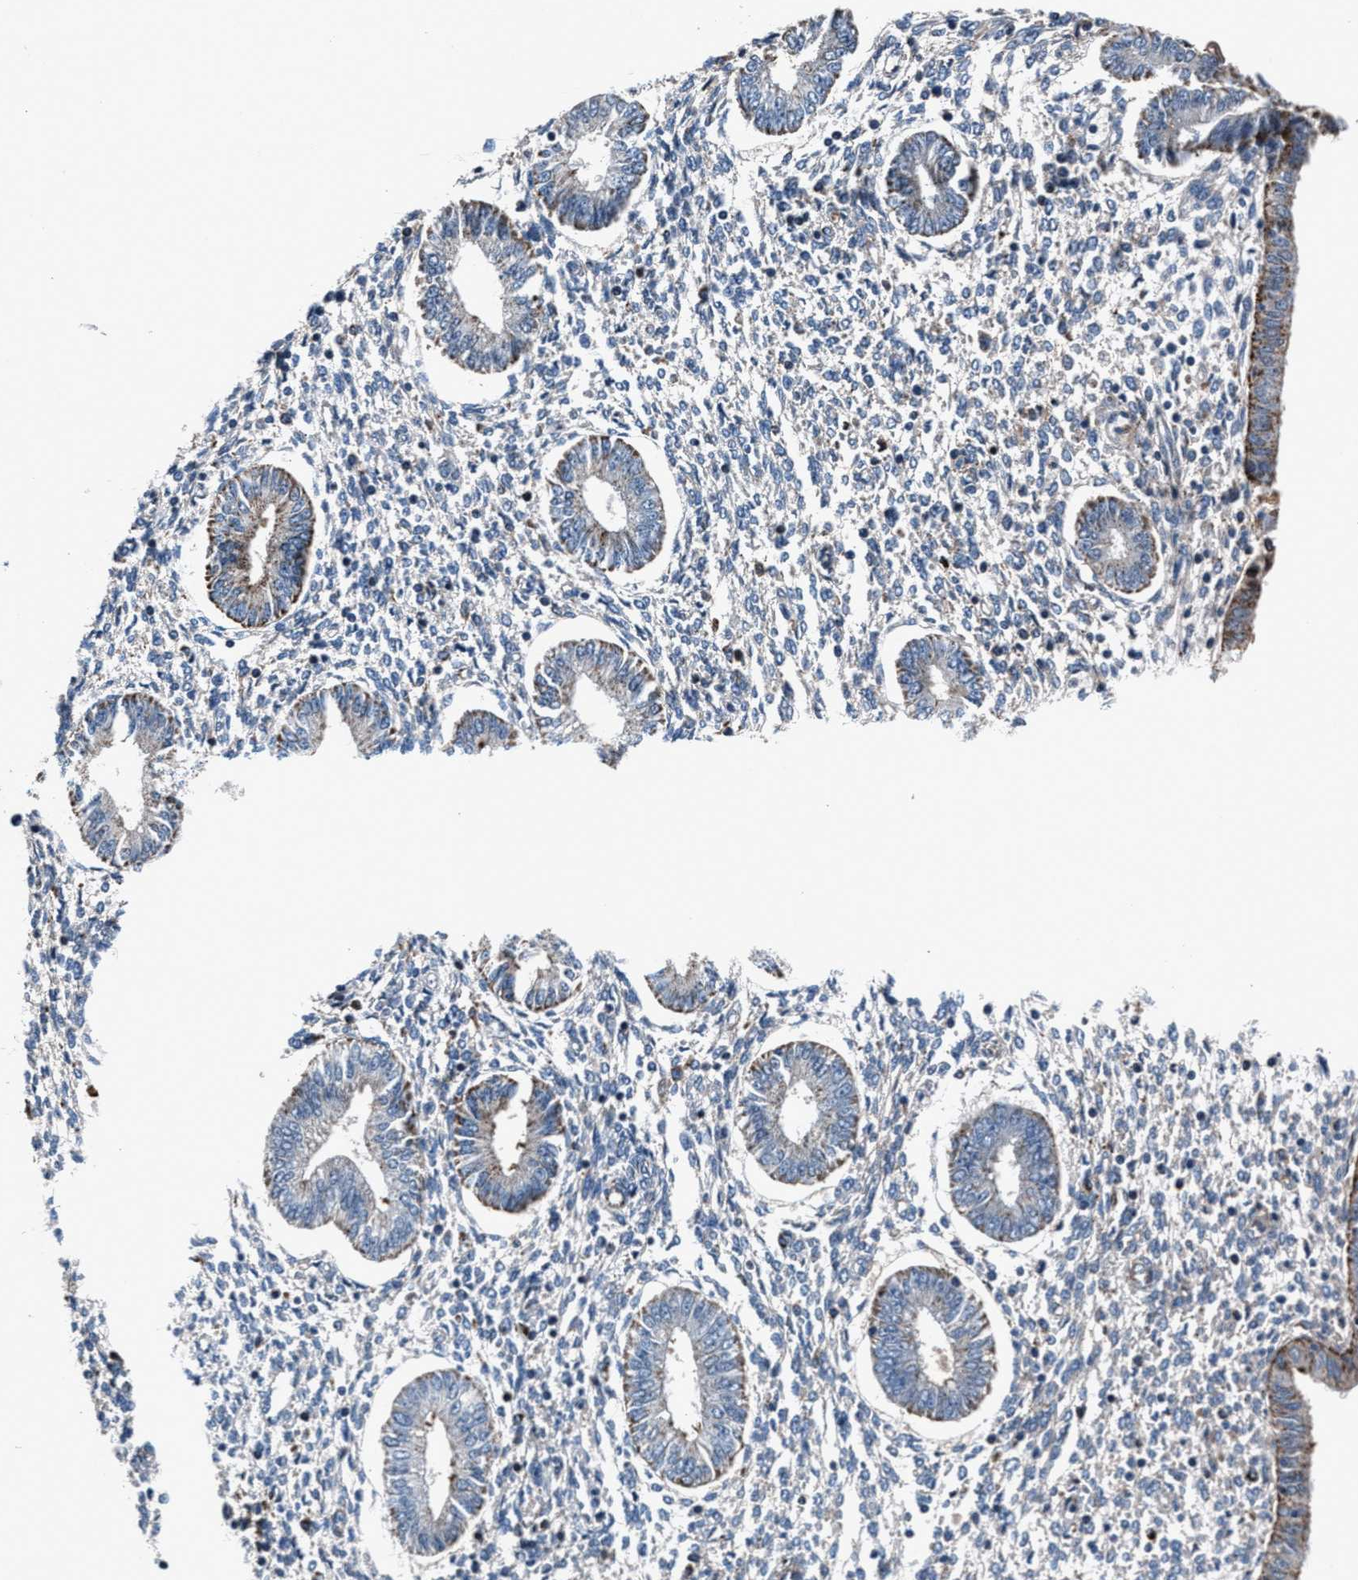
{"staining": {"intensity": "weak", "quantity": "<25%", "location": "cytoplasmic/membranous"}, "tissue": "endometrium", "cell_type": "Cells in endometrial stroma", "image_type": "normal", "snomed": [{"axis": "morphology", "description": "Normal tissue, NOS"}, {"axis": "topography", "description": "Endometrium"}], "caption": "IHC of unremarkable human endometrium demonstrates no expression in cells in endometrial stroma. Nuclei are stained in blue.", "gene": "MFSD11", "patient": {"sex": "female", "age": 50}}